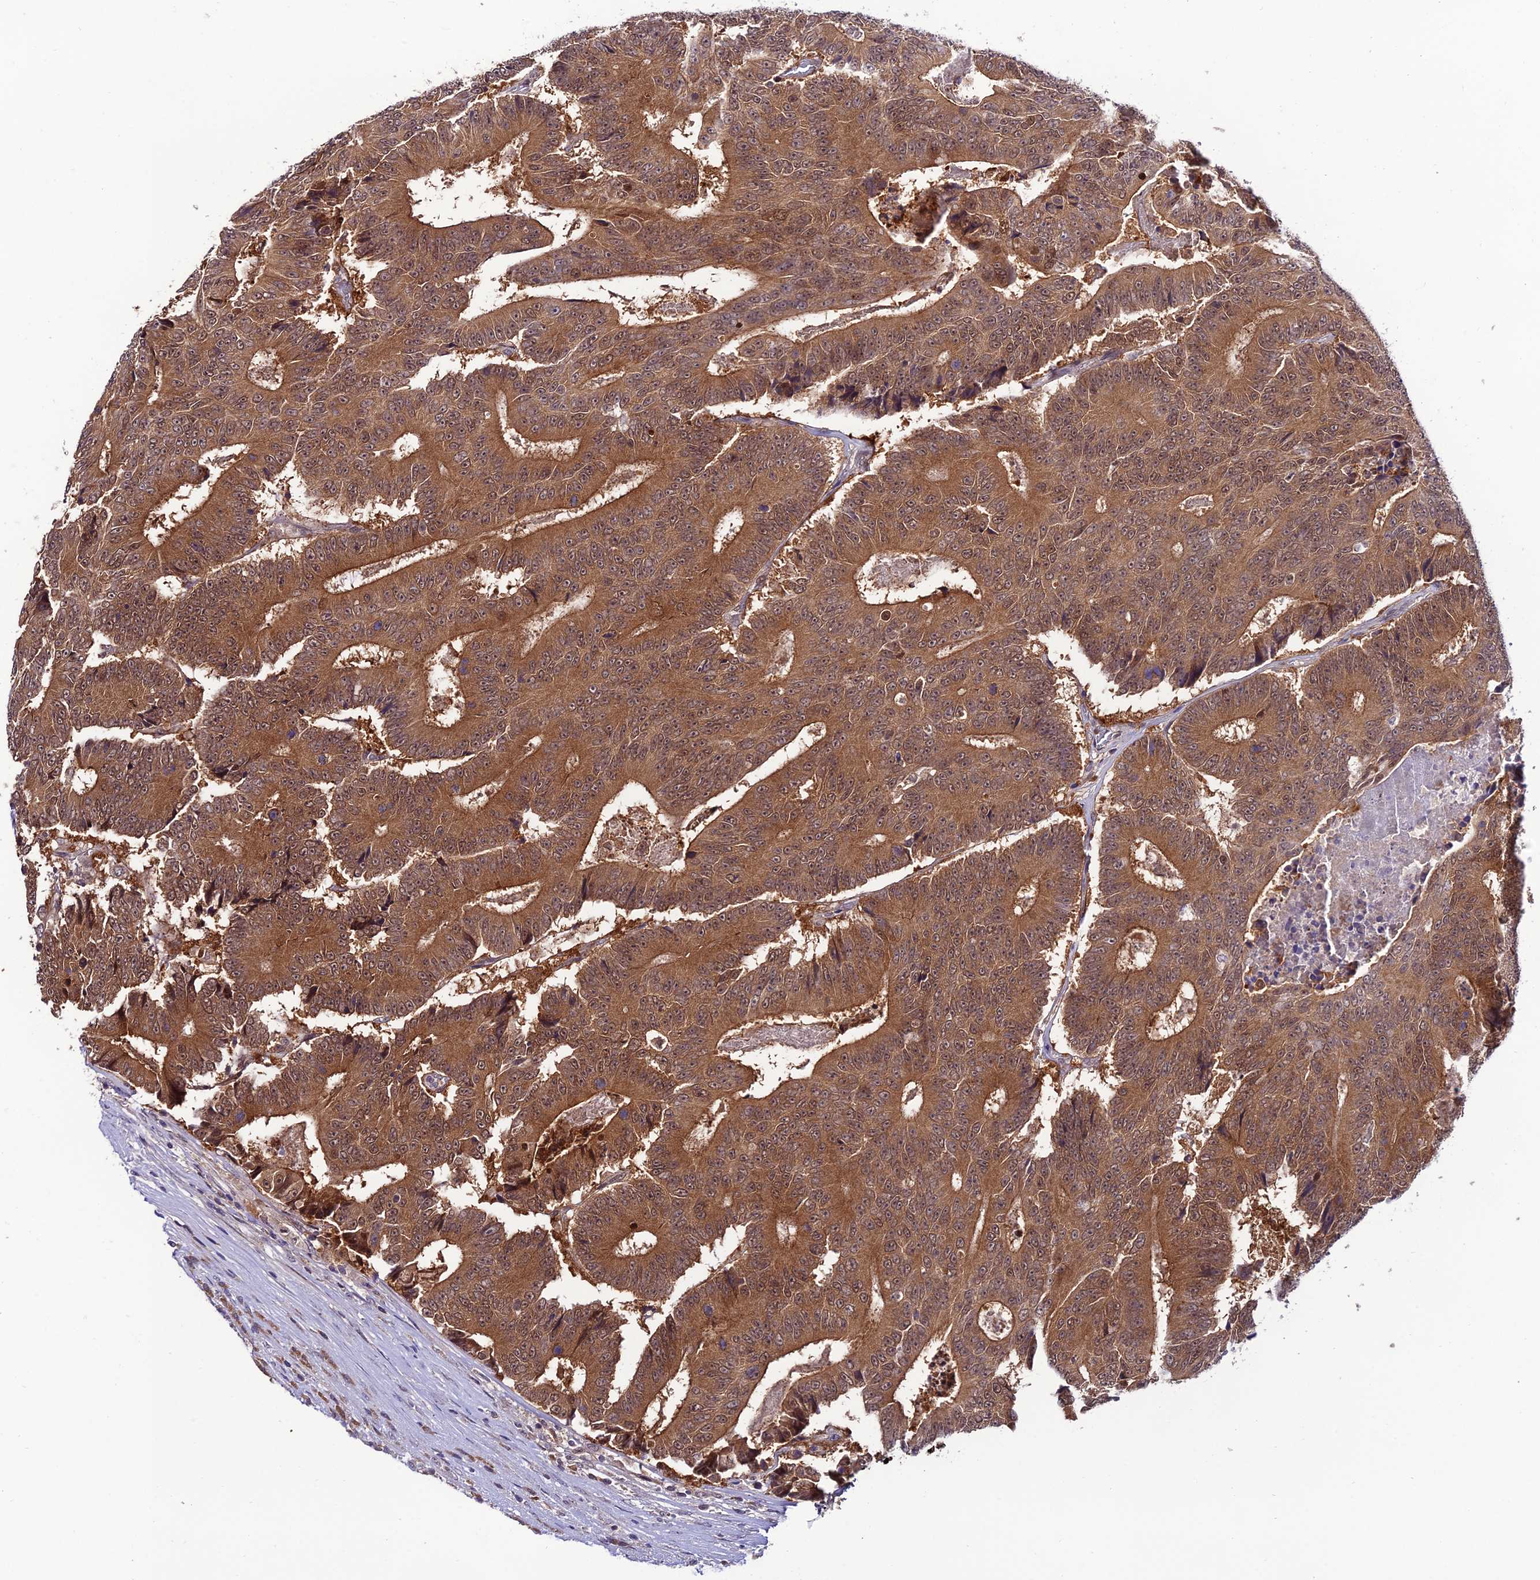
{"staining": {"intensity": "moderate", "quantity": ">75%", "location": "cytoplasmic/membranous,nuclear"}, "tissue": "colorectal cancer", "cell_type": "Tumor cells", "image_type": "cancer", "snomed": [{"axis": "morphology", "description": "Adenocarcinoma, NOS"}, {"axis": "topography", "description": "Colon"}], "caption": "This is a histology image of IHC staining of colorectal adenocarcinoma, which shows moderate staining in the cytoplasmic/membranous and nuclear of tumor cells.", "gene": "TRIM40", "patient": {"sex": "male", "age": 83}}